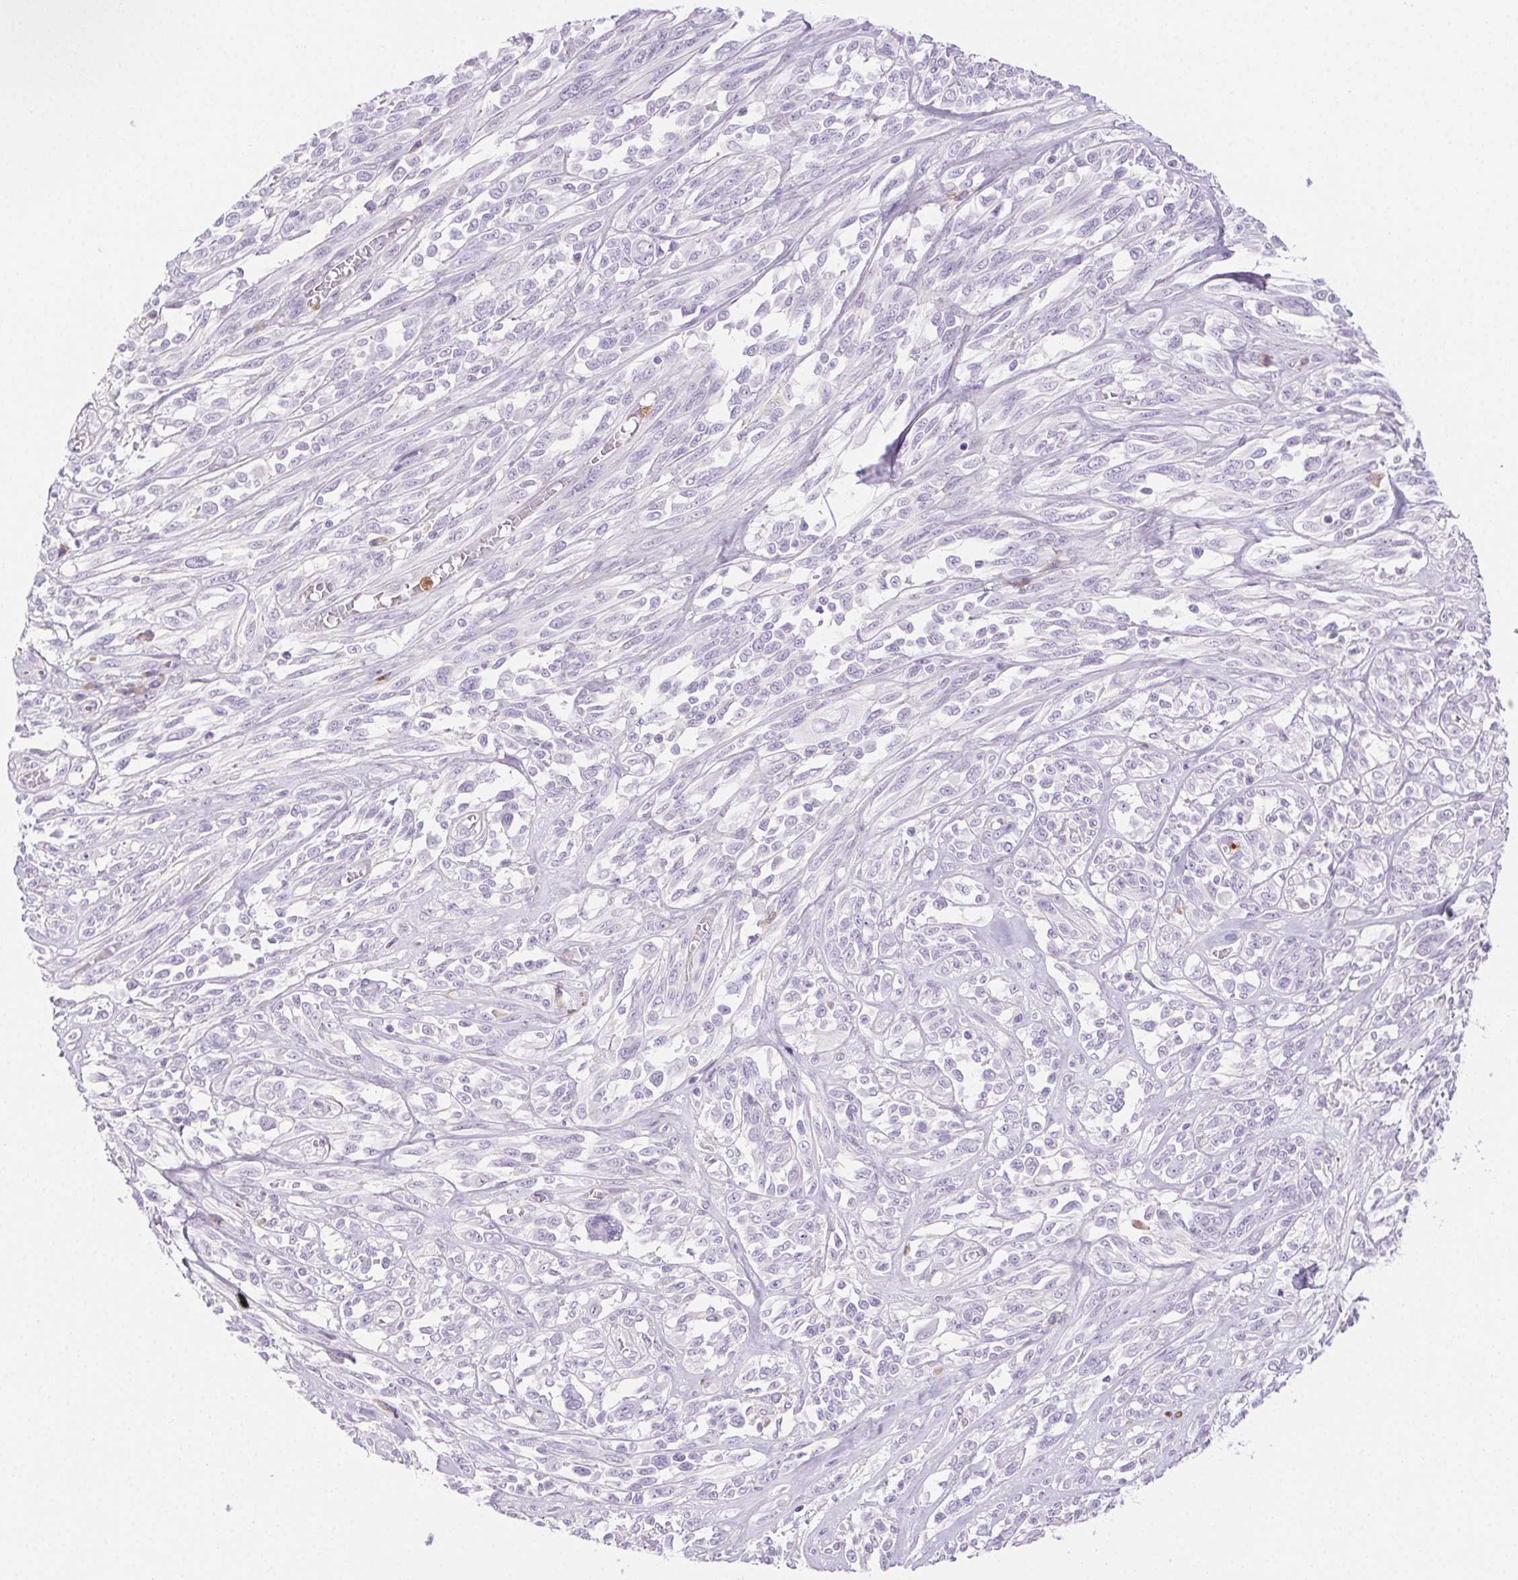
{"staining": {"intensity": "negative", "quantity": "none", "location": "none"}, "tissue": "melanoma", "cell_type": "Tumor cells", "image_type": "cancer", "snomed": [{"axis": "morphology", "description": "Malignant melanoma, NOS"}, {"axis": "topography", "description": "Skin"}], "caption": "The IHC micrograph has no significant staining in tumor cells of melanoma tissue.", "gene": "TMEM45A", "patient": {"sex": "female", "age": 91}}